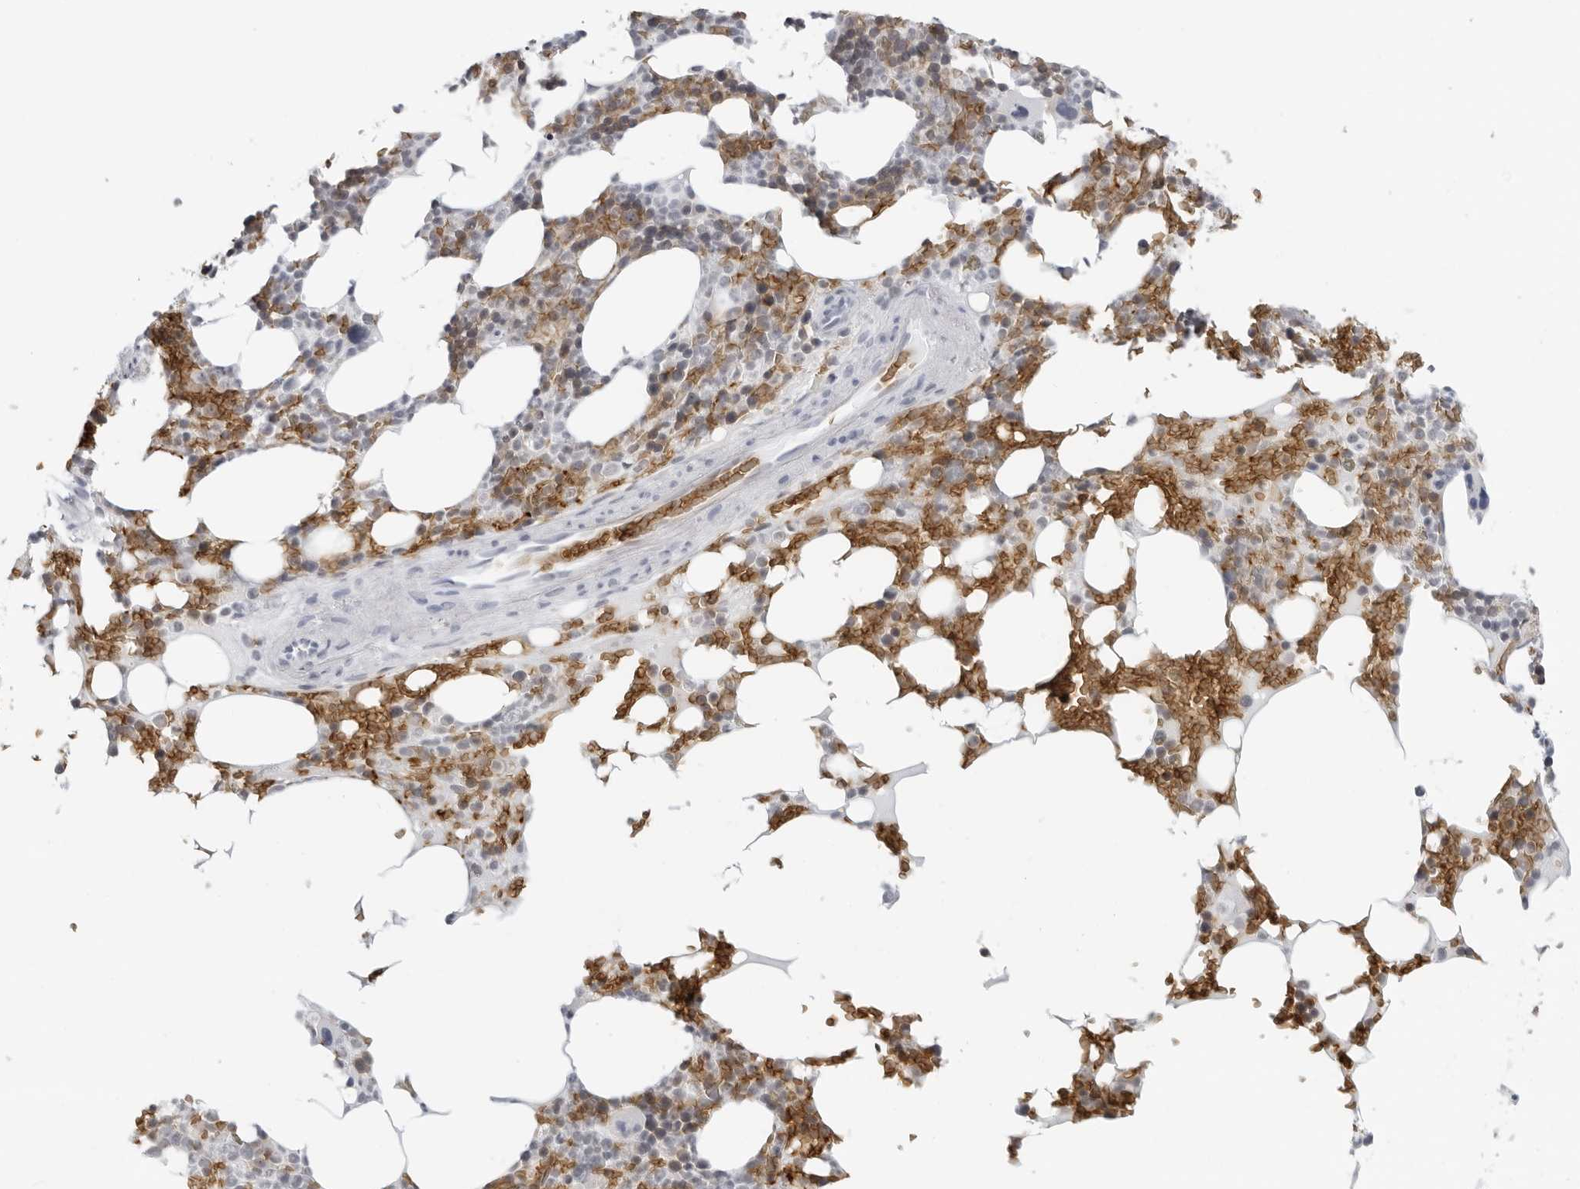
{"staining": {"intensity": "negative", "quantity": "none", "location": "none"}, "tissue": "bone marrow", "cell_type": "Hematopoietic cells", "image_type": "normal", "snomed": [{"axis": "morphology", "description": "Normal tissue, NOS"}, {"axis": "topography", "description": "Bone marrow"}], "caption": "Immunohistochemistry photomicrograph of normal bone marrow: human bone marrow stained with DAB (3,3'-diaminobenzidine) shows no significant protein staining in hematopoietic cells. The staining was performed using DAB to visualize the protein expression in brown, while the nuclei were stained in blue with hematoxylin (Magnification: 20x).", "gene": "EPB41", "patient": {"sex": "male", "age": 58}}